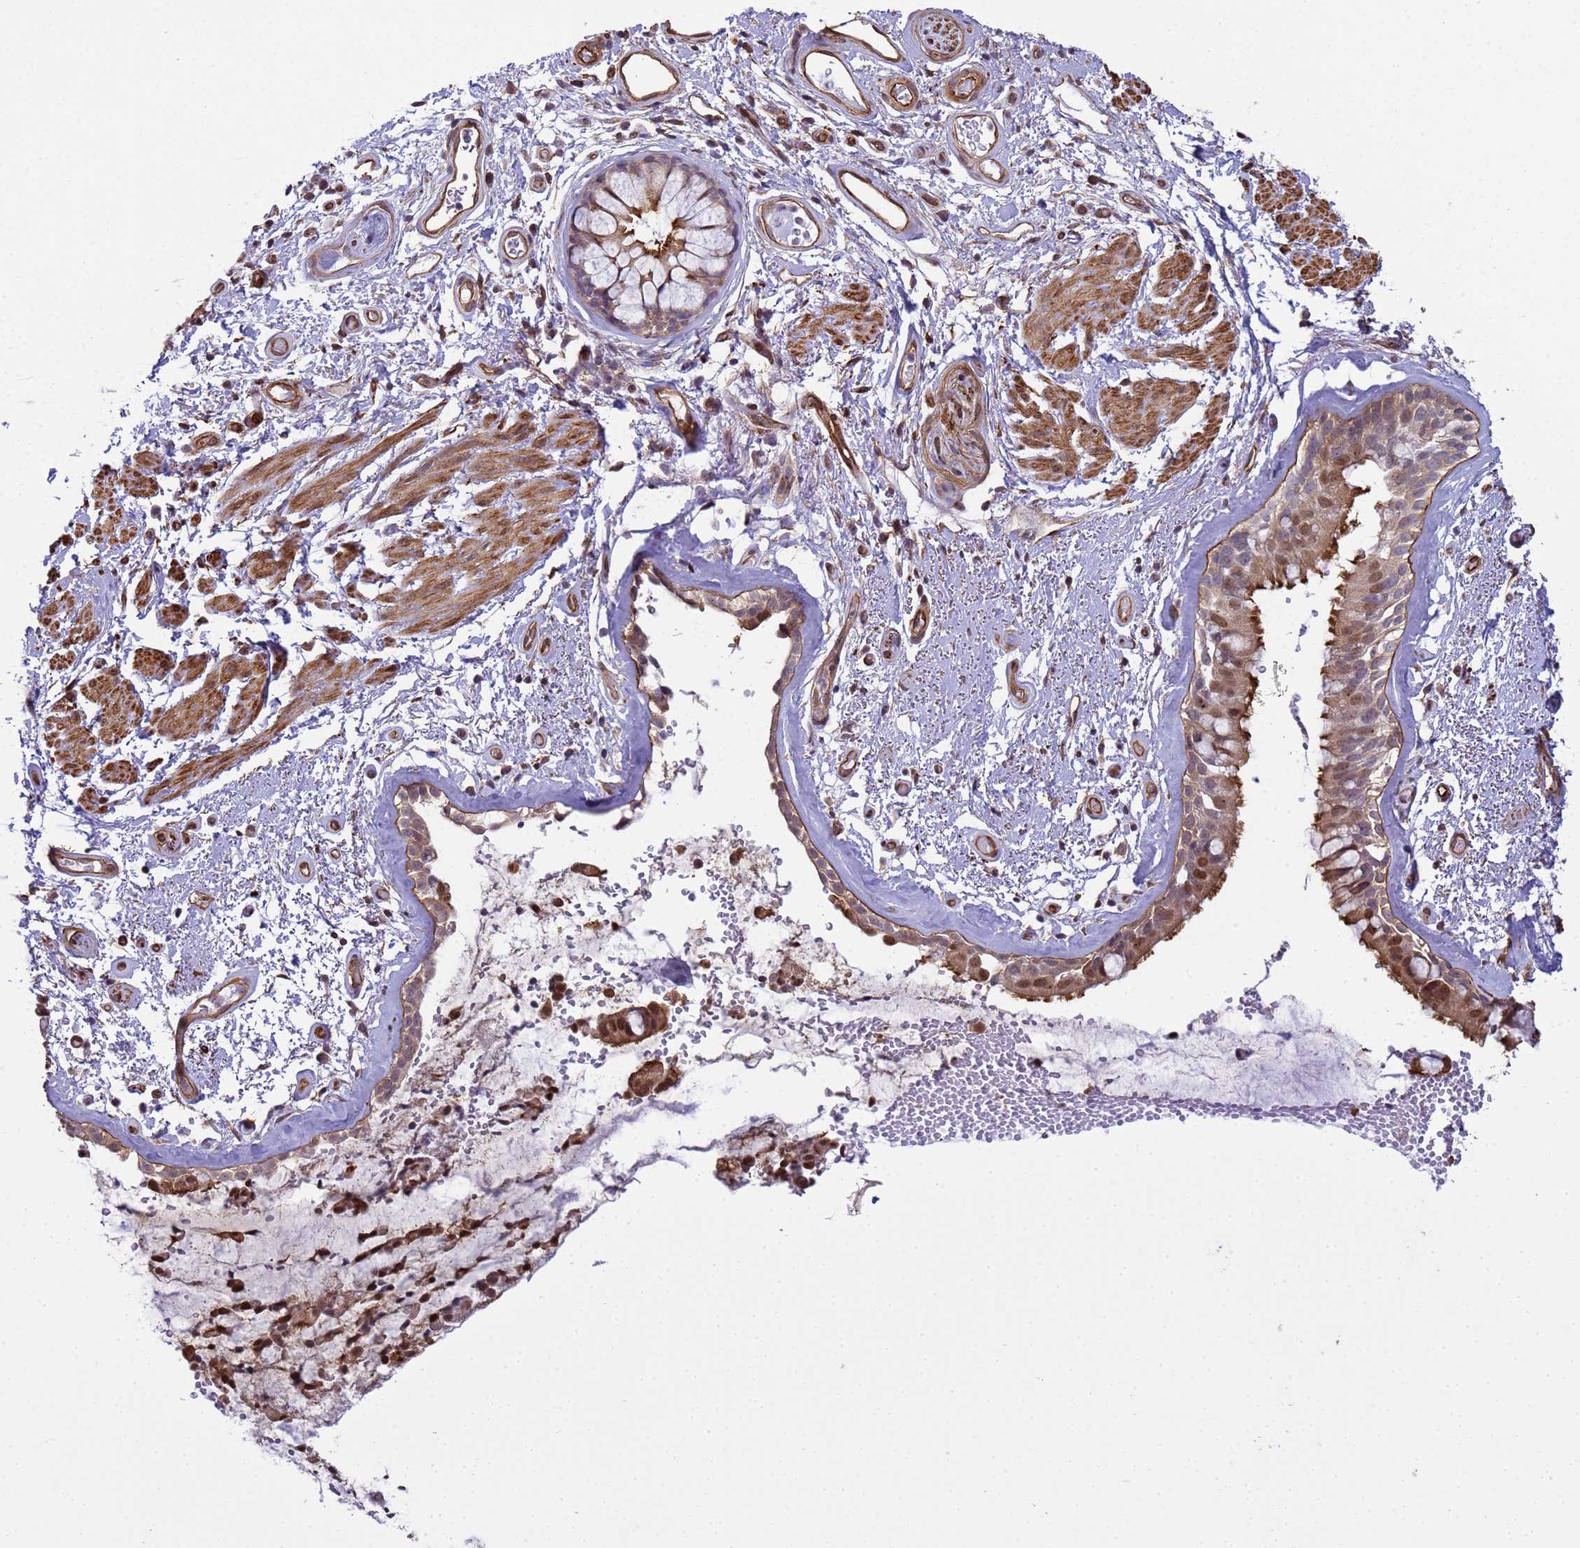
{"staining": {"intensity": "moderate", "quantity": ">75%", "location": "cytoplasmic/membranous,nuclear"}, "tissue": "bronchus", "cell_type": "Respiratory epithelial cells", "image_type": "normal", "snomed": [{"axis": "morphology", "description": "Normal tissue, NOS"}, {"axis": "topography", "description": "Cartilage tissue"}, {"axis": "topography", "description": "Bronchus"}], "caption": "DAB (3,3'-diaminobenzidine) immunohistochemical staining of normal human bronchus shows moderate cytoplasmic/membranous,nuclear protein staining in about >75% of respiratory epithelial cells. Using DAB (brown) and hematoxylin (blue) stains, captured at high magnification using brightfield microscopy.", "gene": "ITGB4", "patient": {"sex": "female", "age": 66}}